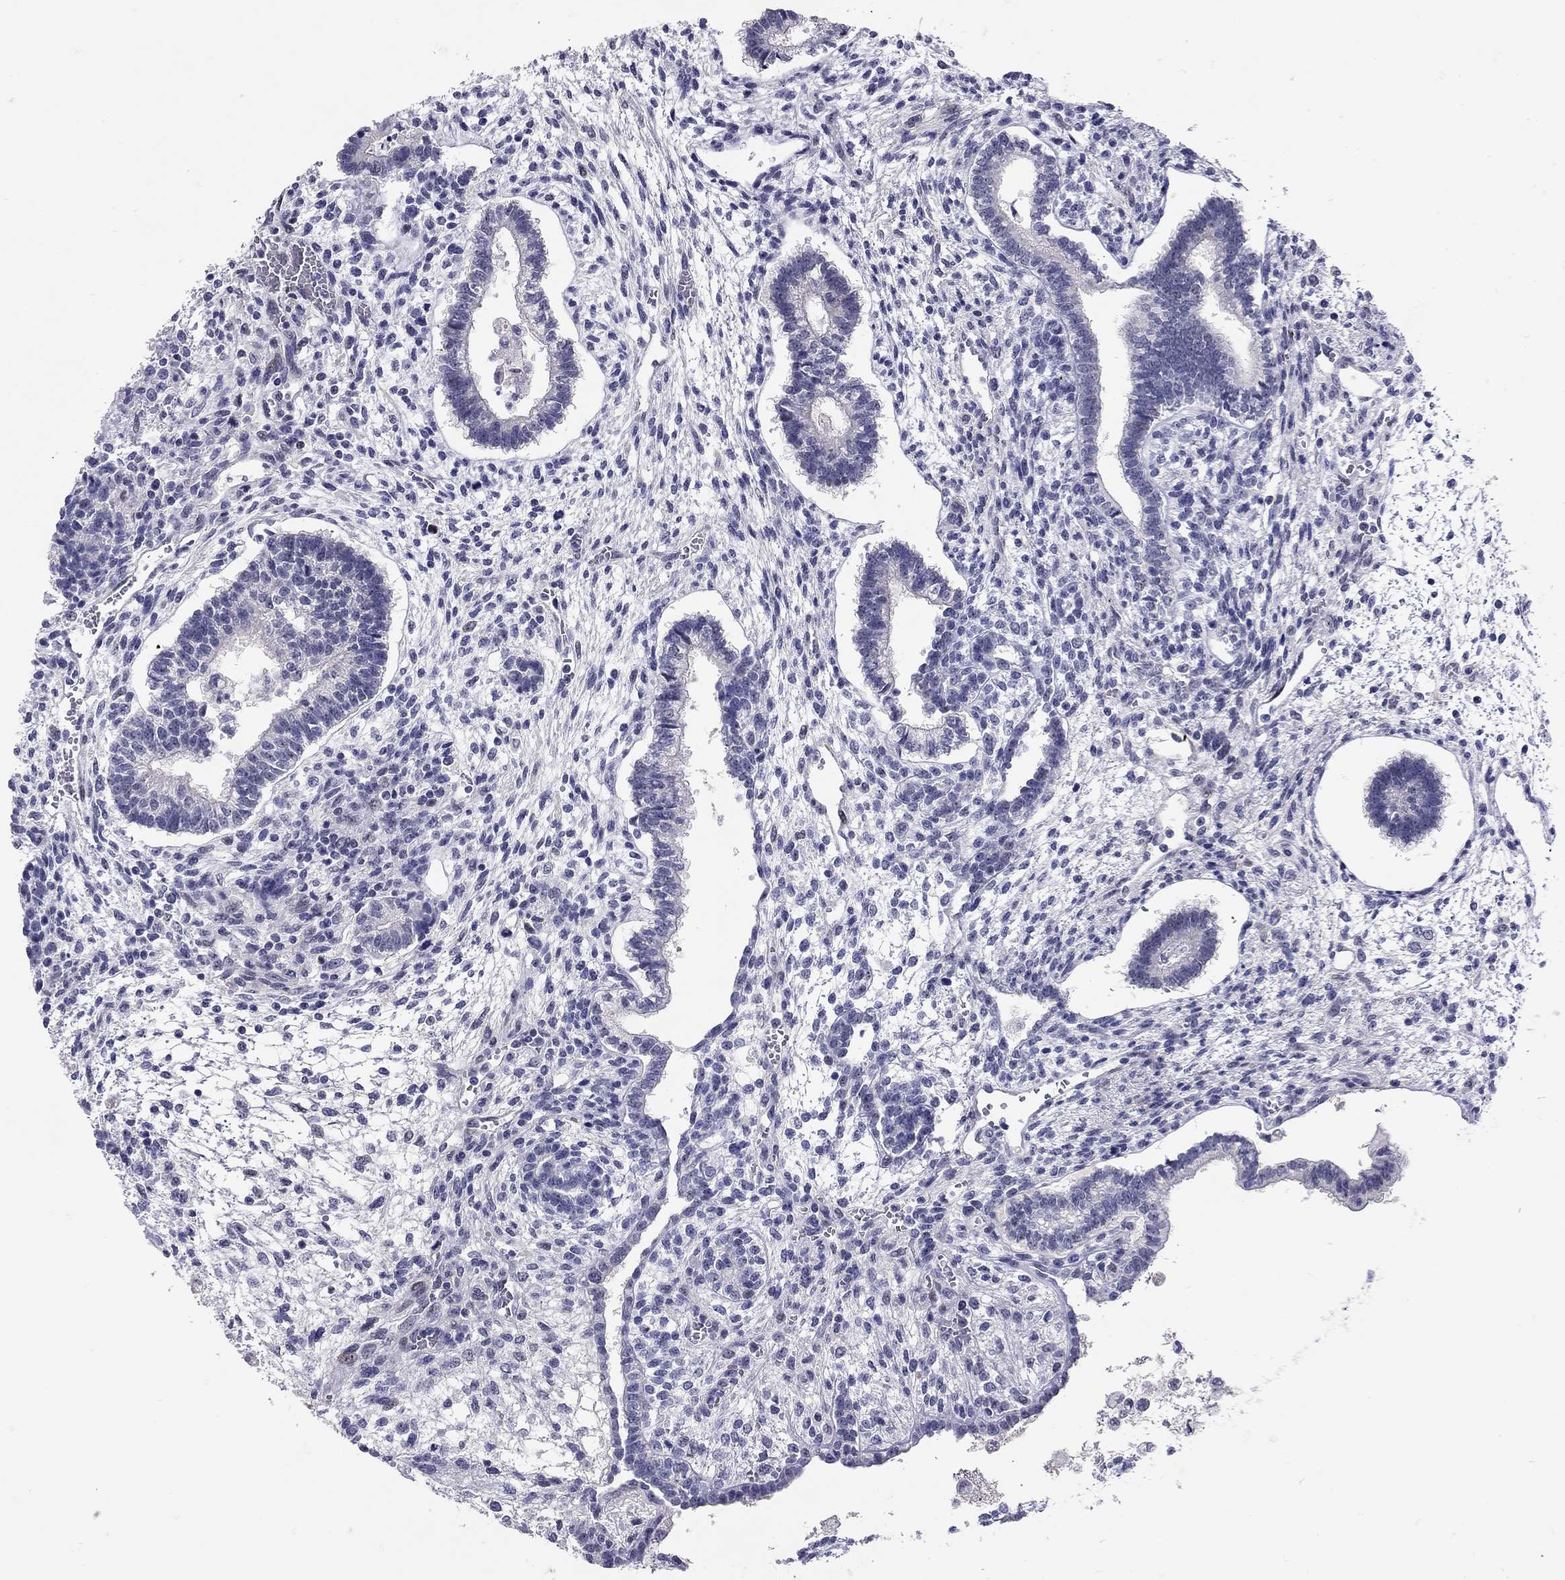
{"staining": {"intensity": "negative", "quantity": "none", "location": "none"}, "tissue": "testis cancer", "cell_type": "Tumor cells", "image_type": "cancer", "snomed": [{"axis": "morphology", "description": "Carcinoma, Embryonal, NOS"}, {"axis": "topography", "description": "Testis"}], "caption": "Immunohistochemistry photomicrograph of human testis embryonal carcinoma stained for a protein (brown), which exhibits no expression in tumor cells.", "gene": "C8orf88", "patient": {"sex": "male", "age": 37}}